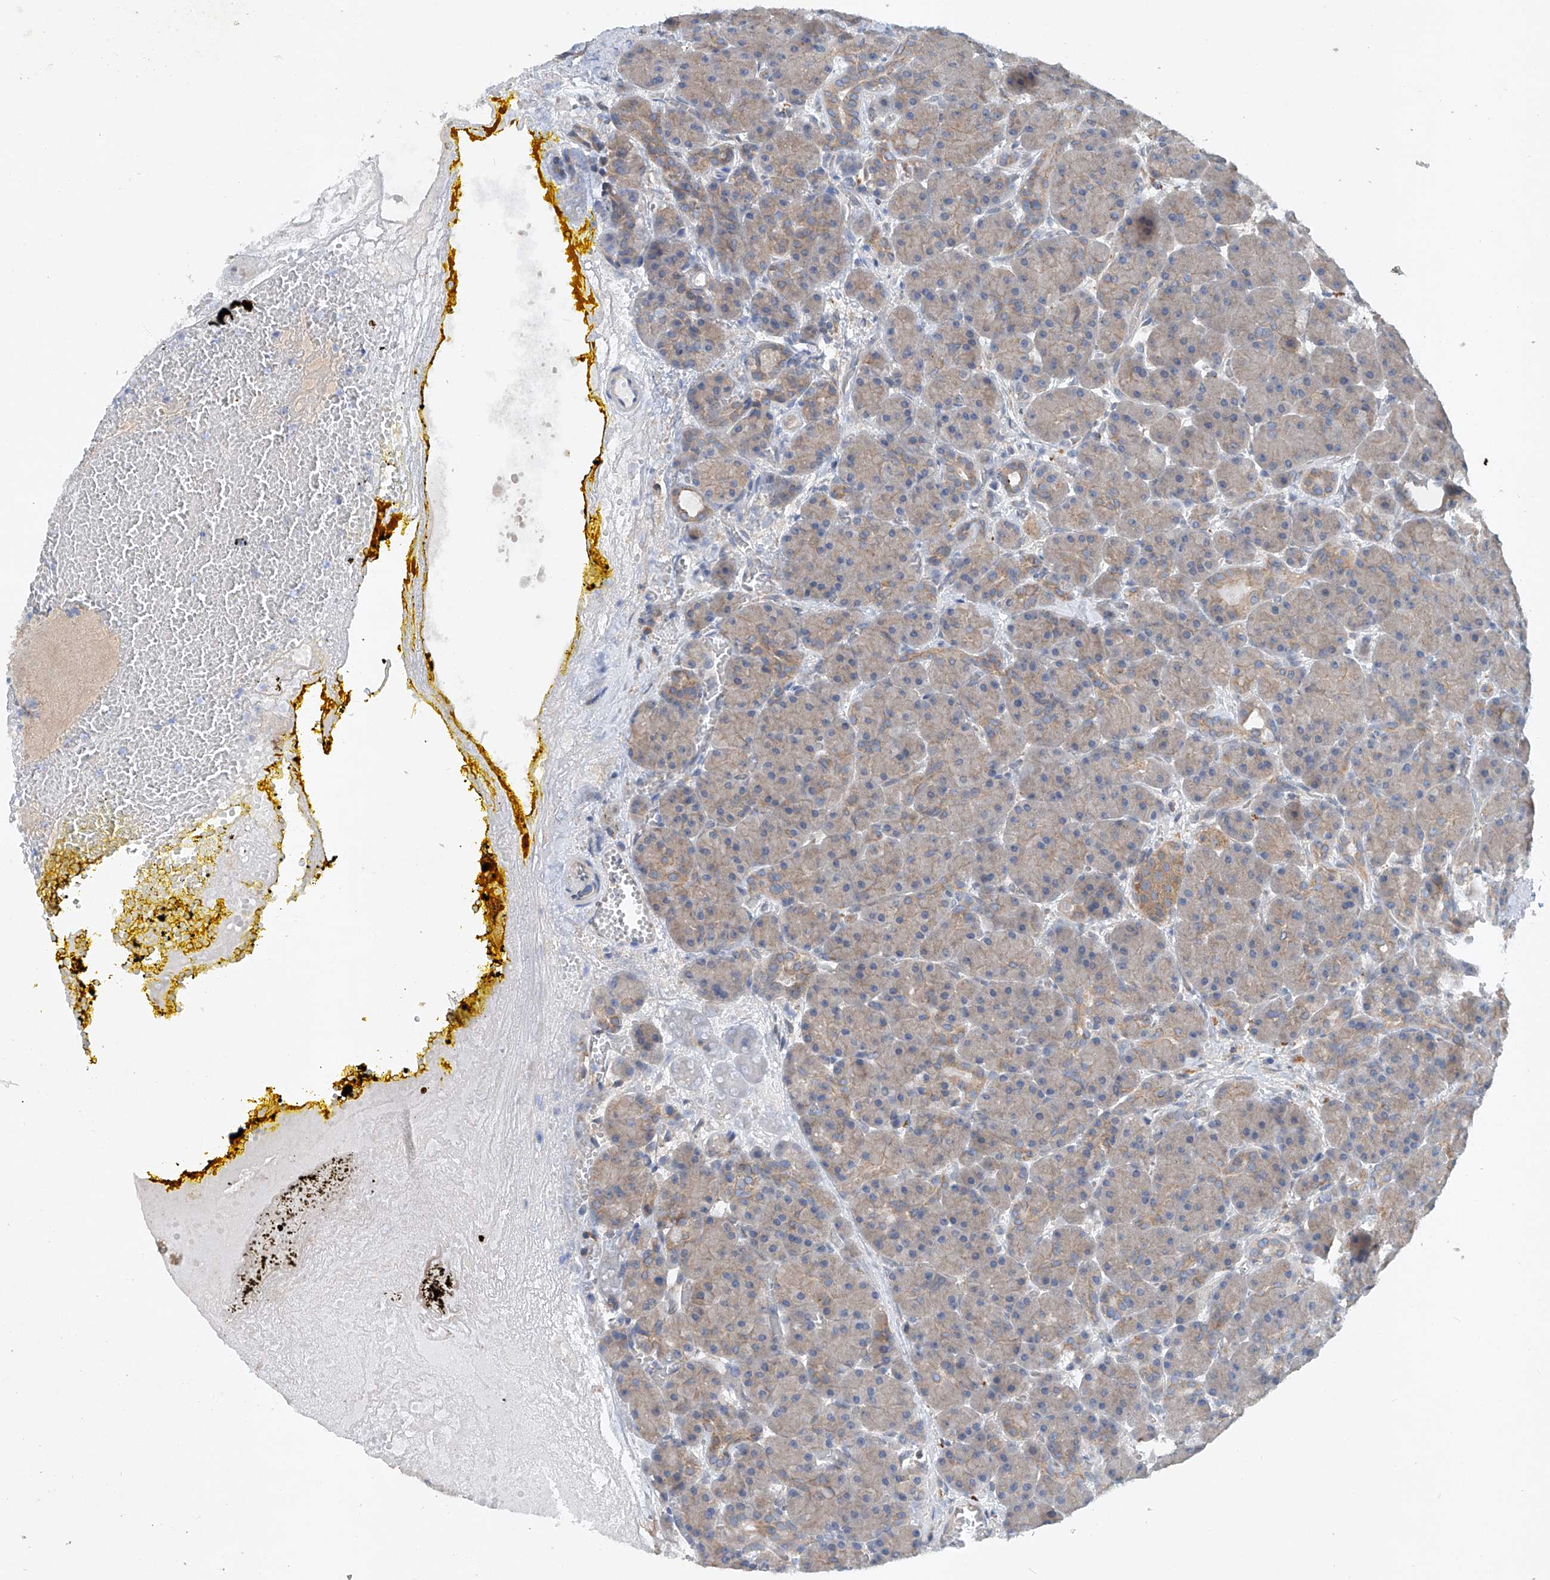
{"staining": {"intensity": "weak", "quantity": ">75%", "location": "cytoplasmic/membranous"}, "tissue": "pancreas", "cell_type": "Exocrine glandular cells", "image_type": "normal", "snomed": [{"axis": "morphology", "description": "Normal tissue, NOS"}, {"axis": "topography", "description": "Pancreas"}], "caption": "Immunohistochemical staining of benign human pancreas shows weak cytoplasmic/membranous protein staining in about >75% of exocrine glandular cells.", "gene": "CEP85L", "patient": {"sex": "male", "age": 63}}